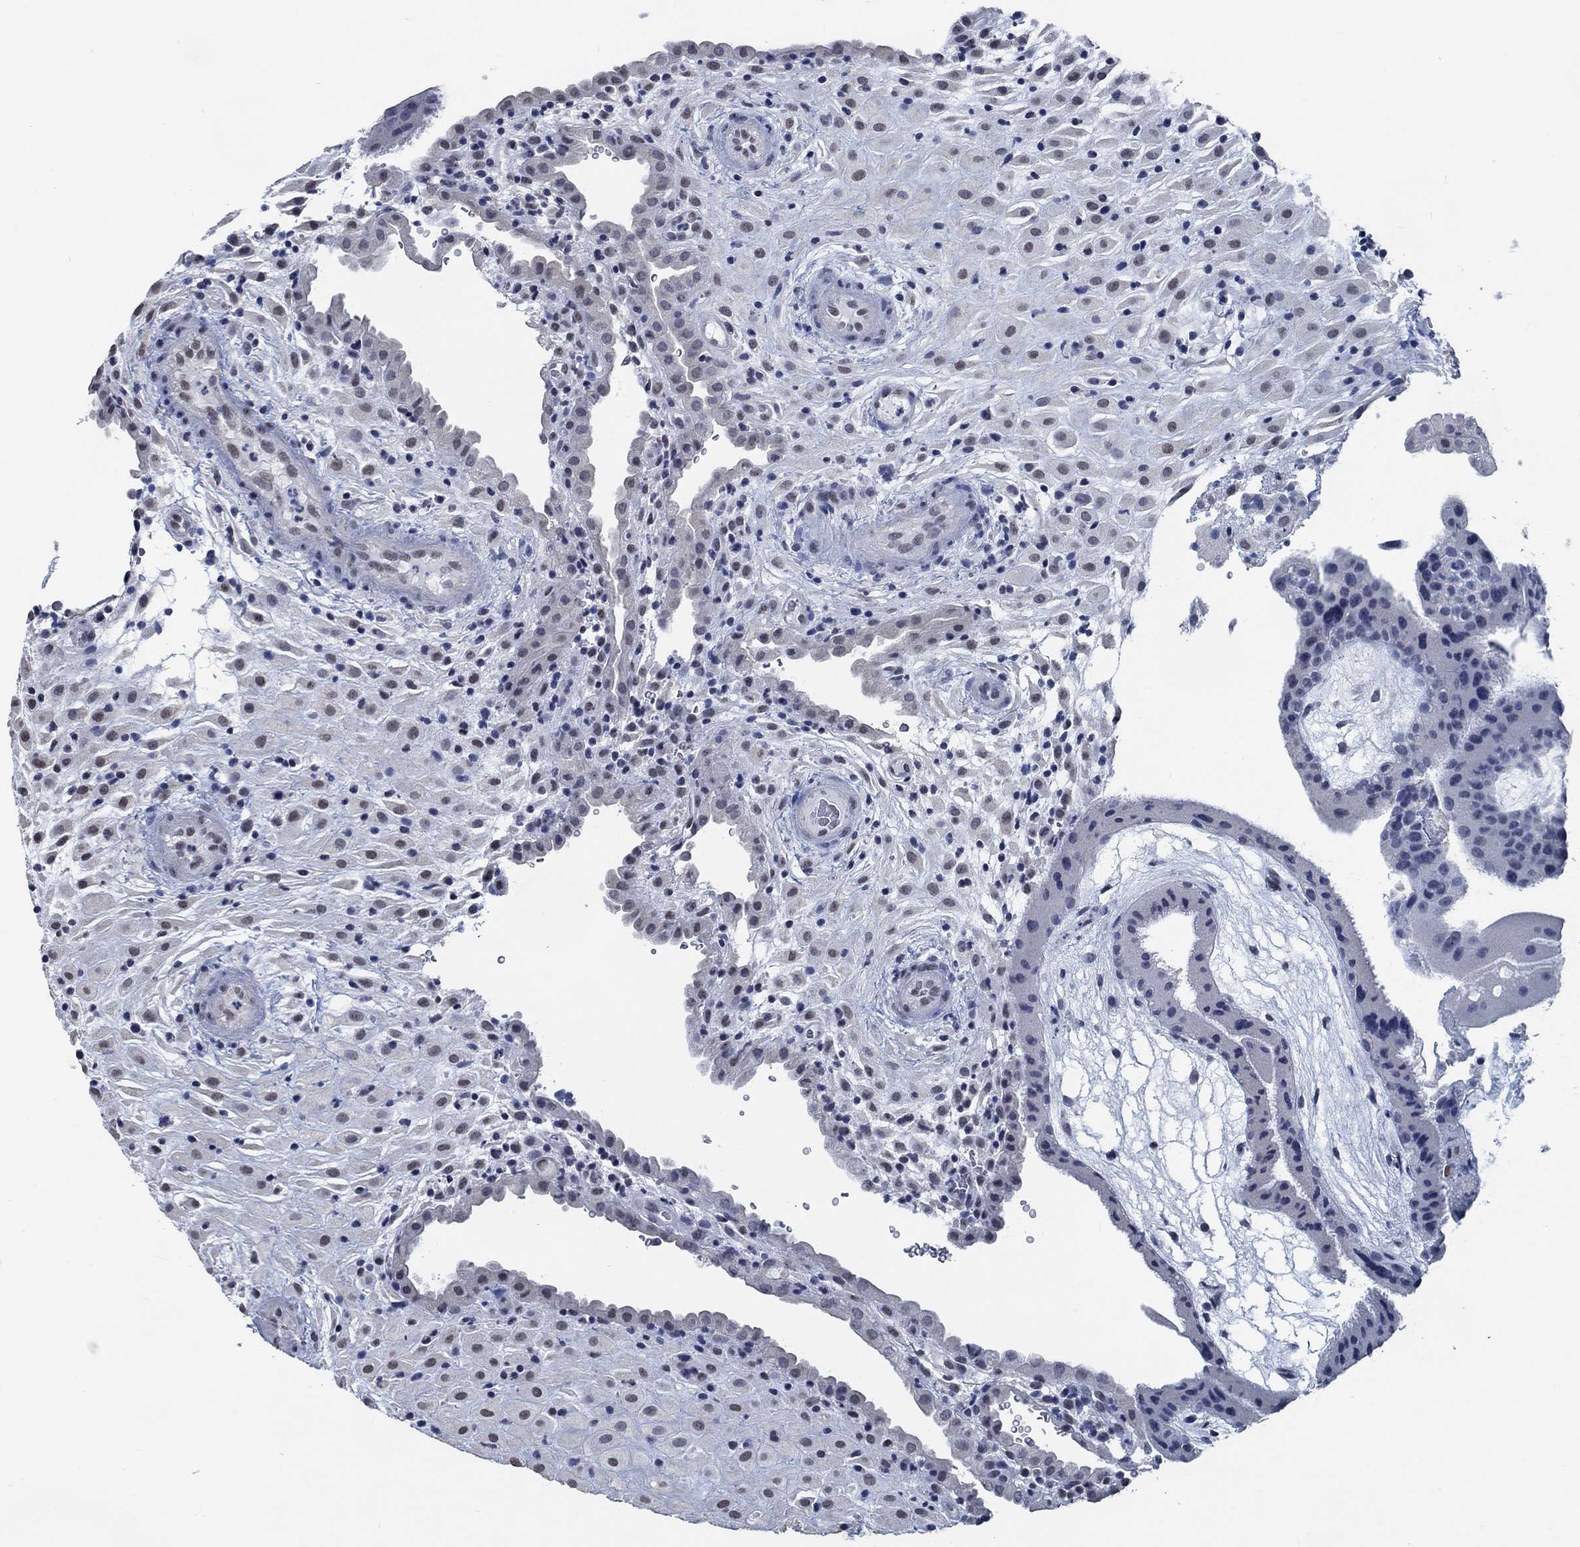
{"staining": {"intensity": "negative", "quantity": "none", "location": "none"}, "tissue": "placenta", "cell_type": "Decidual cells", "image_type": "normal", "snomed": [{"axis": "morphology", "description": "Normal tissue, NOS"}, {"axis": "topography", "description": "Placenta"}], "caption": "Decidual cells show no significant protein staining in normal placenta. The staining is performed using DAB (3,3'-diaminobenzidine) brown chromogen with nuclei counter-stained in using hematoxylin.", "gene": "OBSCN", "patient": {"sex": "female", "age": 19}}